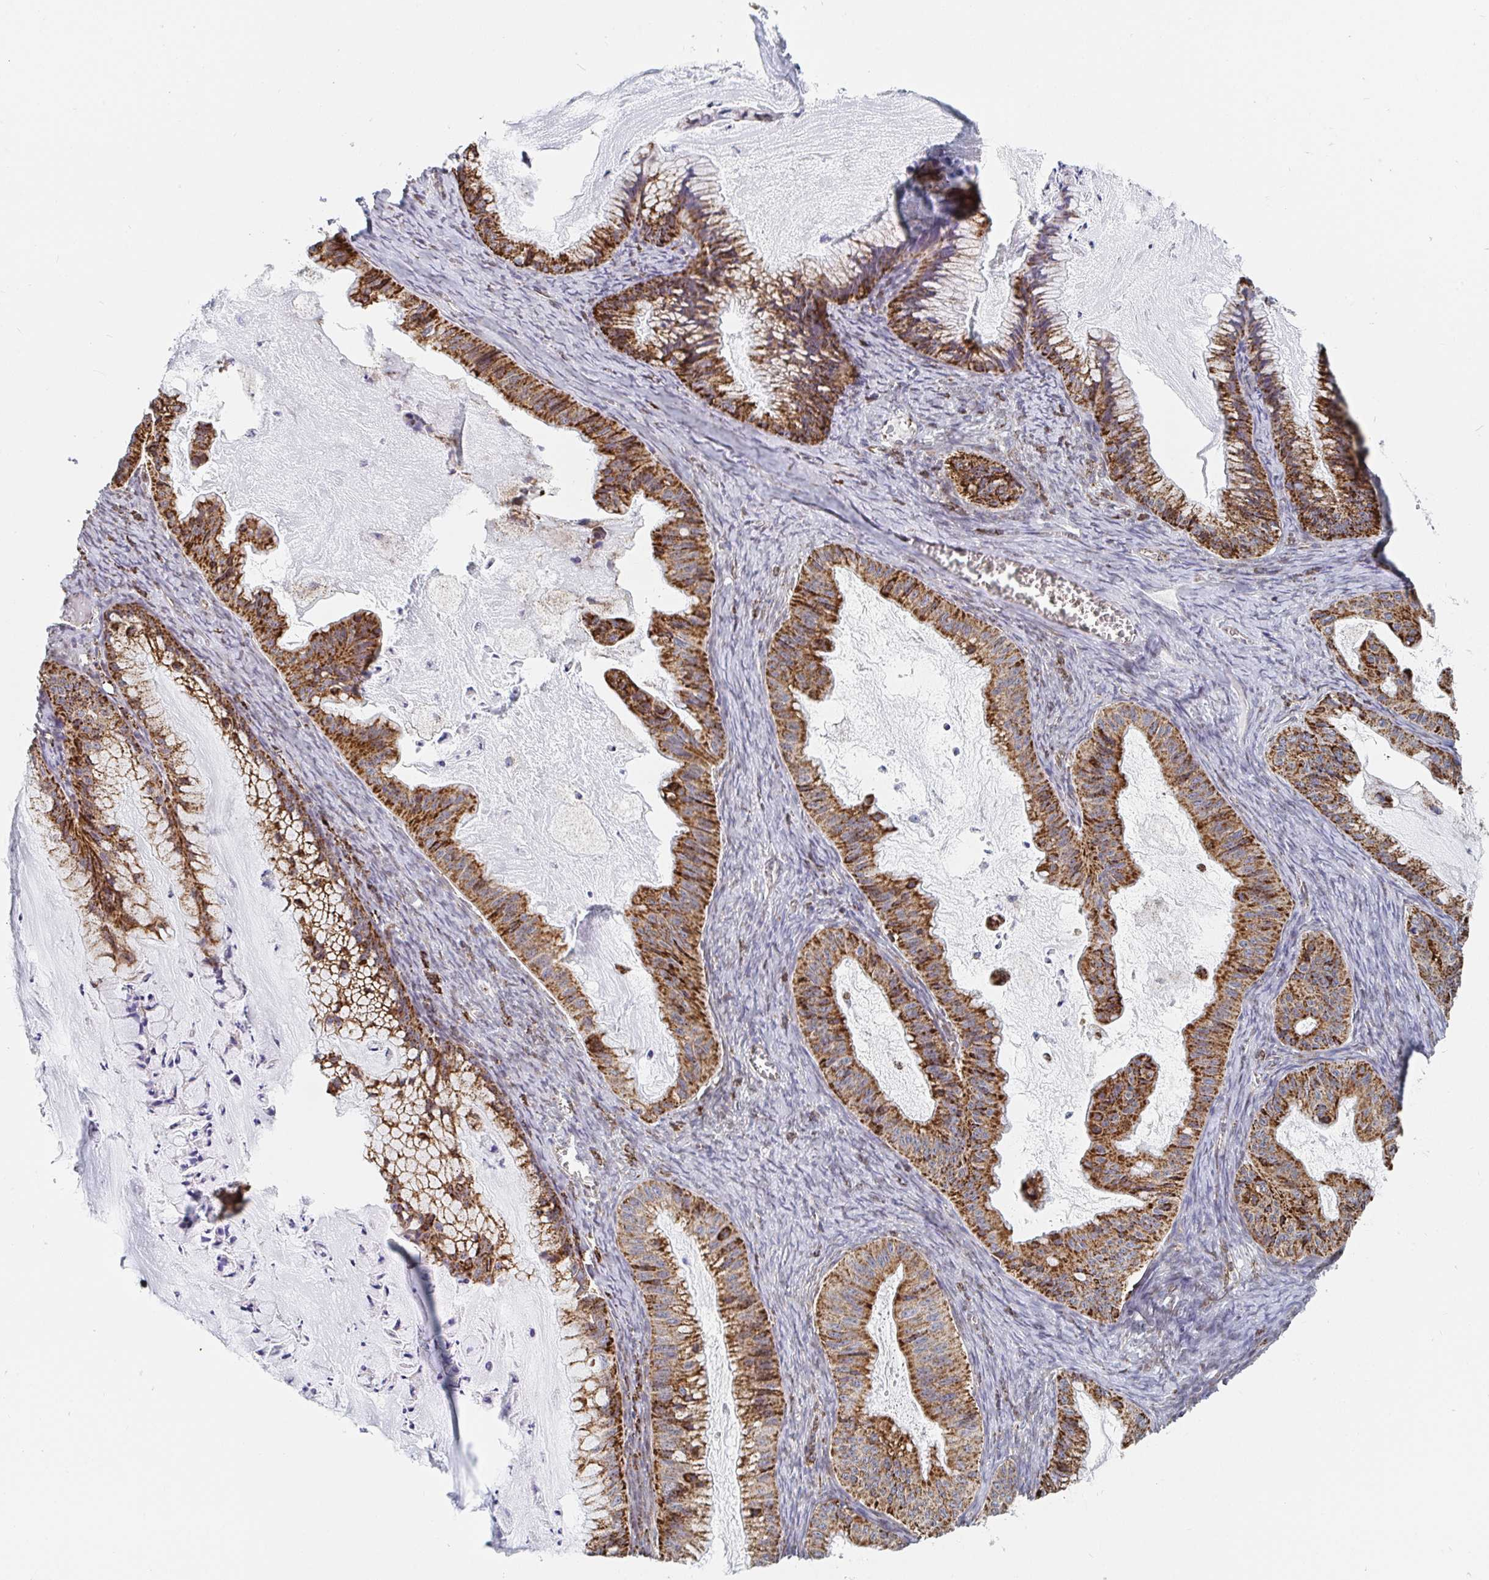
{"staining": {"intensity": "strong", "quantity": ">75%", "location": "cytoplasmic/membranous"}, "tissue": "ovarian cancer", "cell_type": "Tumor cells", "image_type": "cancer", "snomed": [{"axis": "morphology", "description": "Cystadenocarcinoma, mucinous, NOS"}, {"axis": "topography", "description": "Ovary"}], "caption": "IHC (DAB) staining of ovarian cancer demonstrates strong cytoplasmic/membranous protein positivity in approximately >75% of tumor cells. Nuclei are stained in blue.", "gene": "STARD8", "patient": {"sex": "female", "age": 72}}